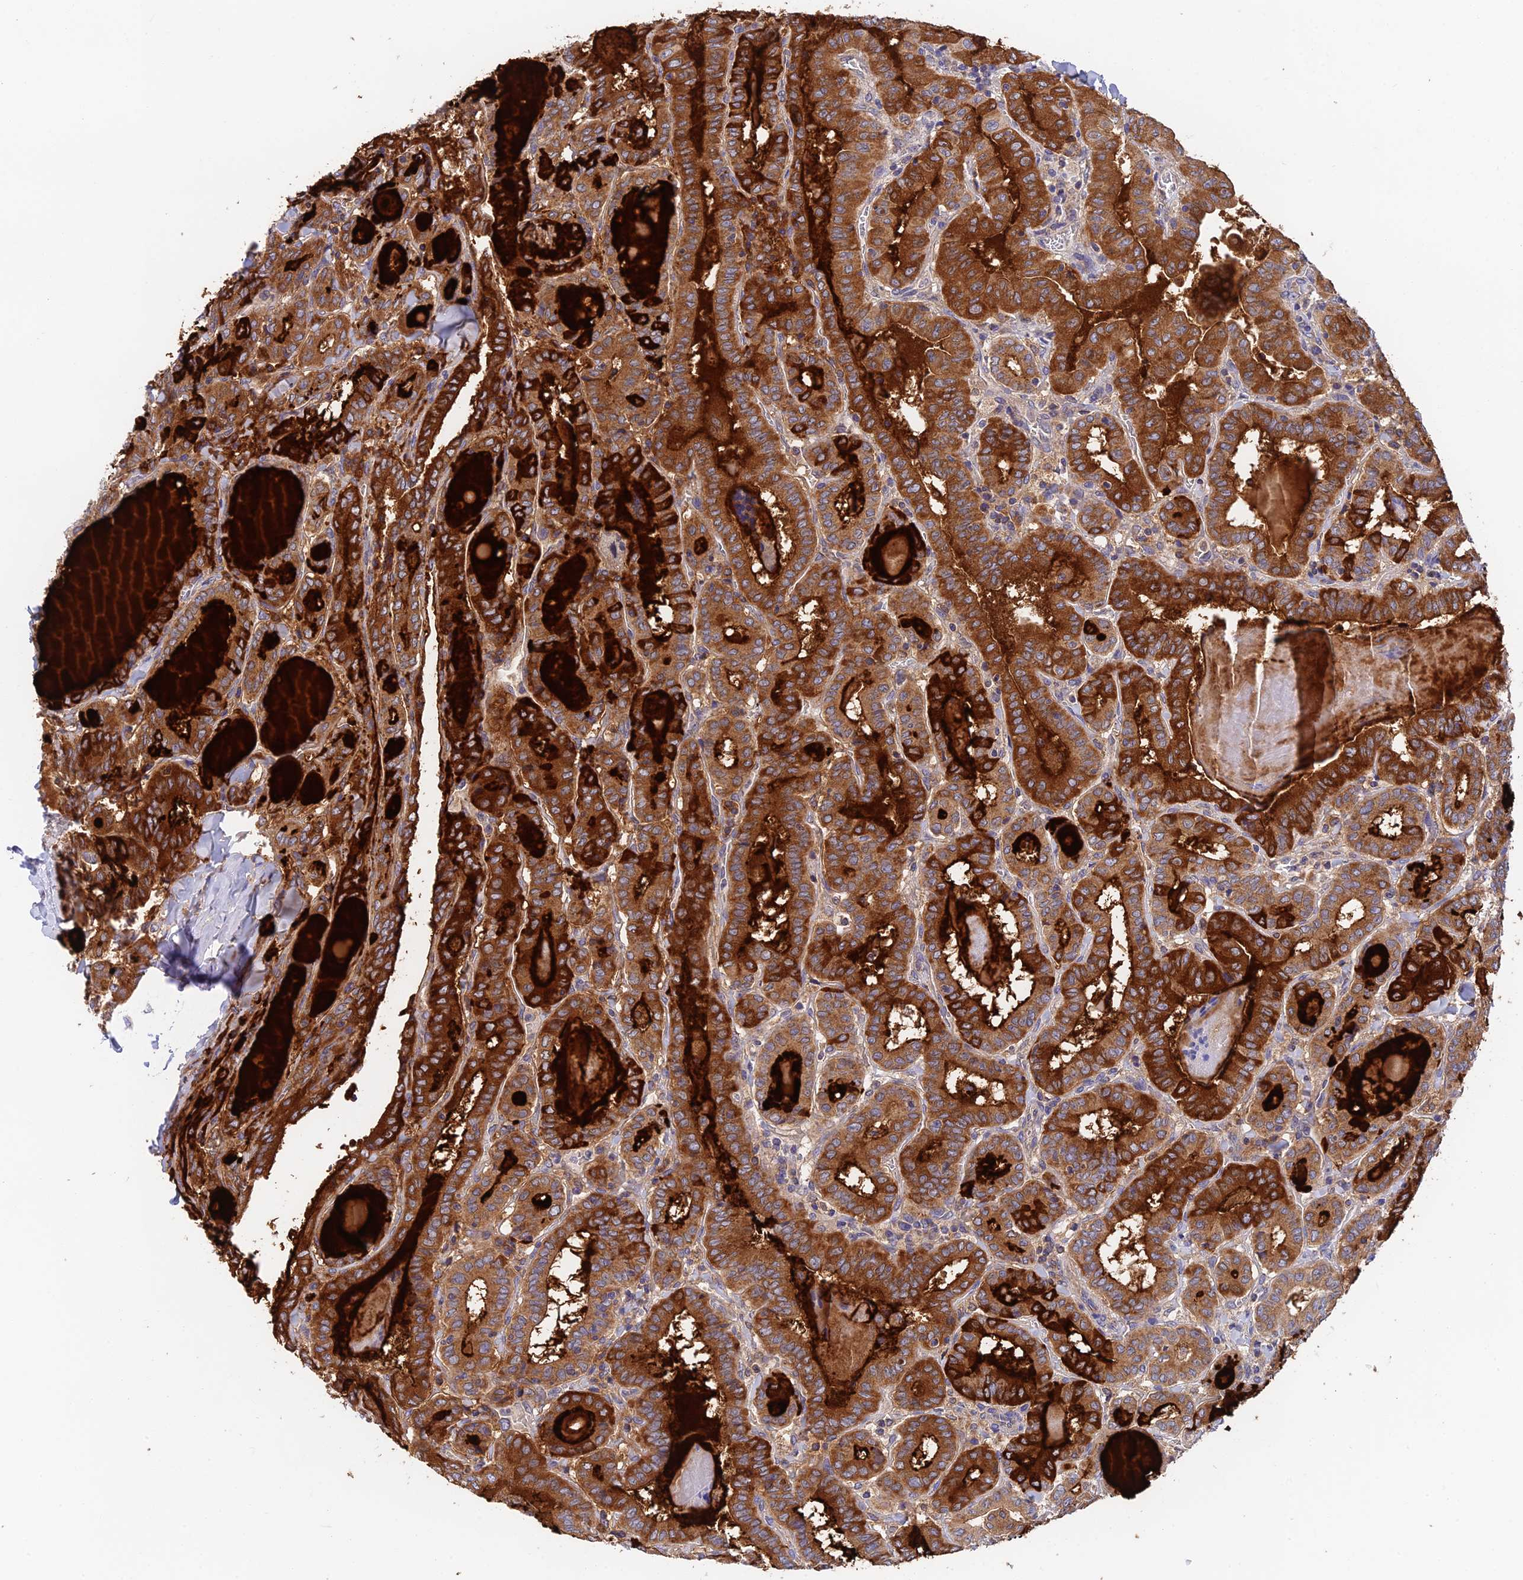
{"staining": {"intensity": "strong", "quantity": ">75%", "location": "cytoplasmic/membranous"}, "tissue": "thyroid cancer", "cell_type": "Tumor cells", "image_type": "cancer", "snomed": [{"axis": "morphology", "description": "Papillary adenocarcinoma, NOS"}, {"axis": "topography", "description": "Thyroid gland"}], "caption": "This histopathology image displays thyroid papillary adenocarcinoma stained with immunohistochemistry (IHC) to label a protein in brown. The cytoplasmic/membranous of tumor cells show strong positivity for the protein. Nuclei are counter-stained blue.", "gene": "RANBP6", "patient": {"sex": "female", "age": 72}}